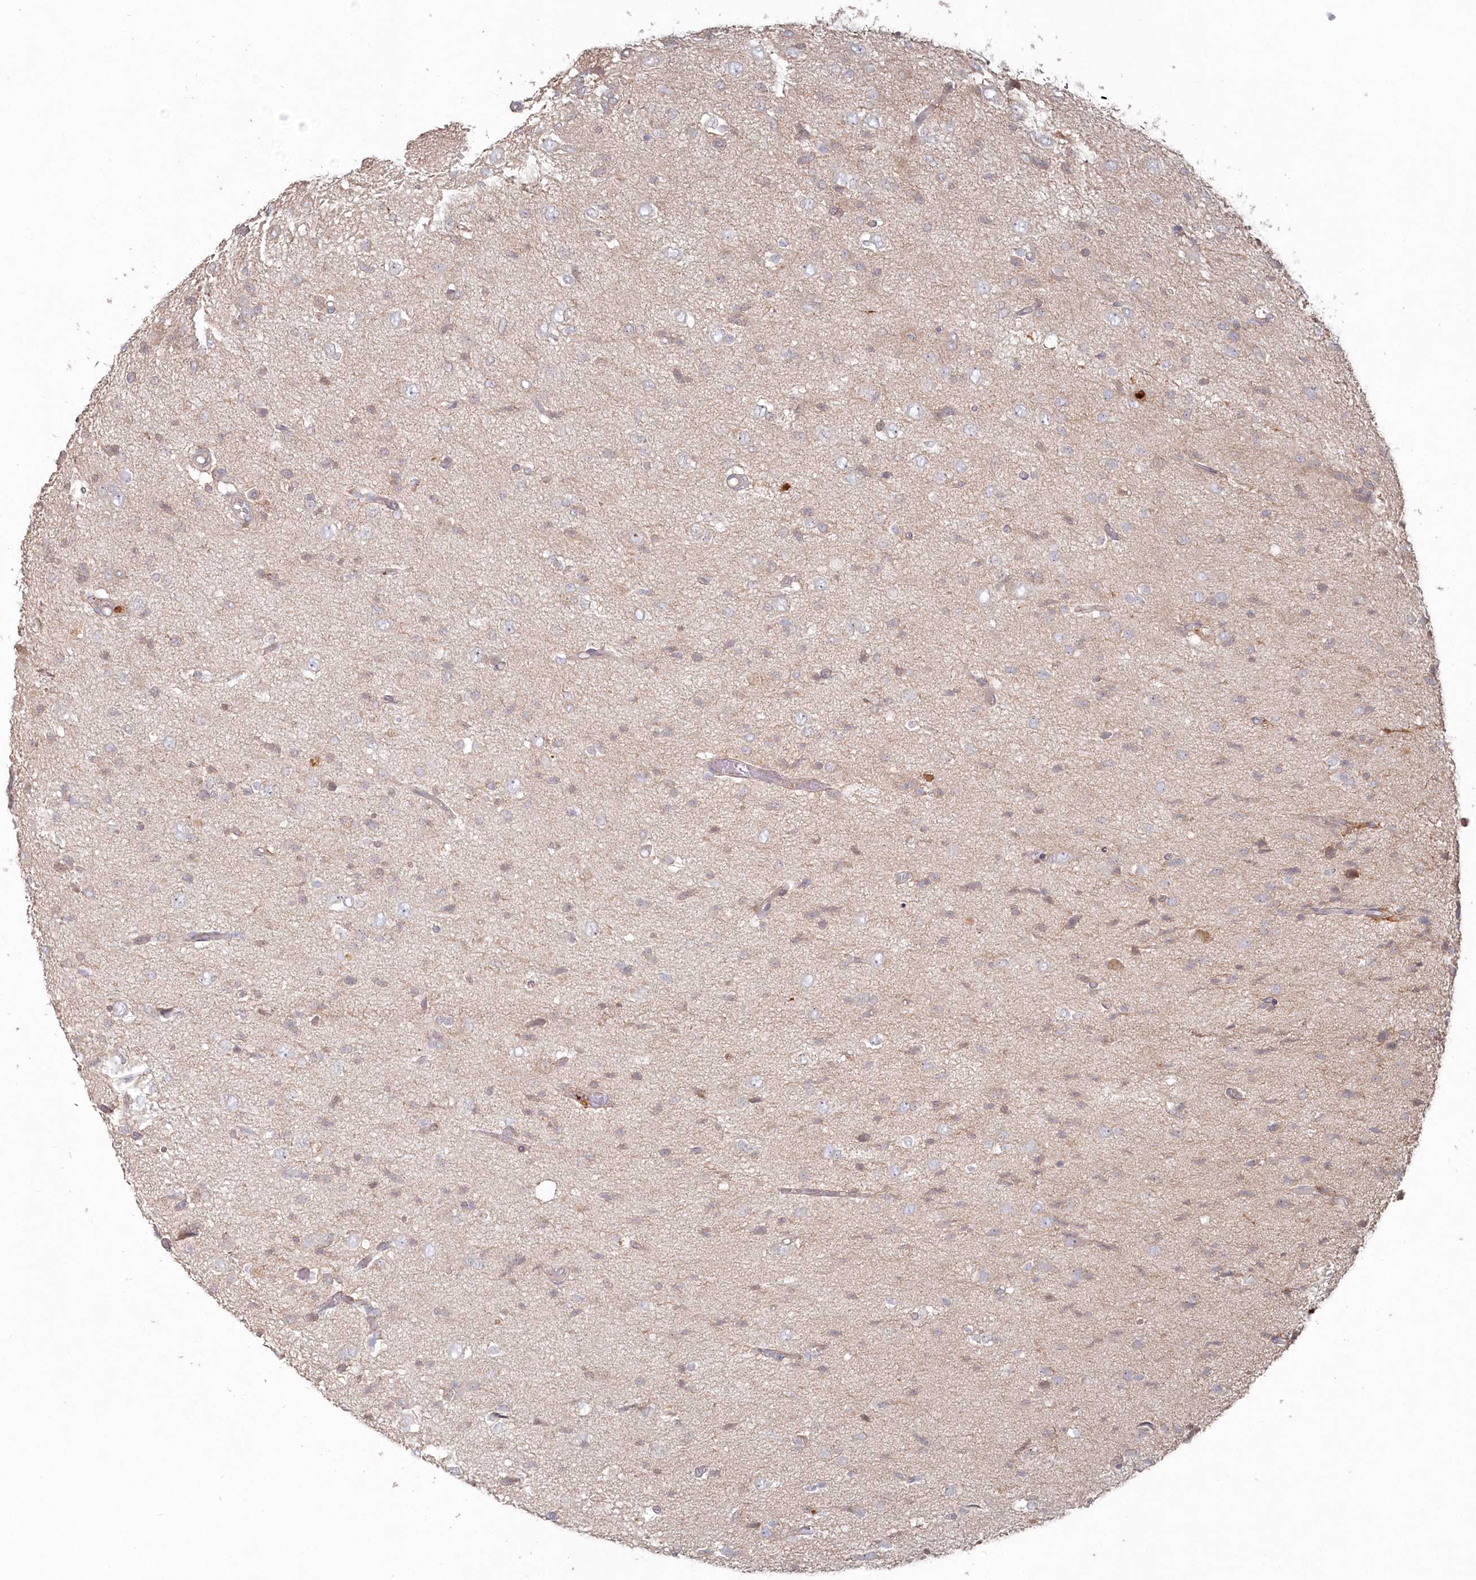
{"staining": {"intensity": "negative", "quantity": "none", "location": "none"}, "tissue": "glioma", "cell_type": "Tumor cells", "image_type": "cancer", "snomed": [{"axis": "morphology", "description": "Glioma, malignant, High grade"}, {"axis": "topography", "description": "Brain"}], "caption": "The IHC photomicrograph has no significant staining in tumor cells of malignant glioma (high-grade) tissue. Nuclei are stained in blue.", "gene": "TGFBRAP1", "patient": {"sex": "female", "age": 59}}